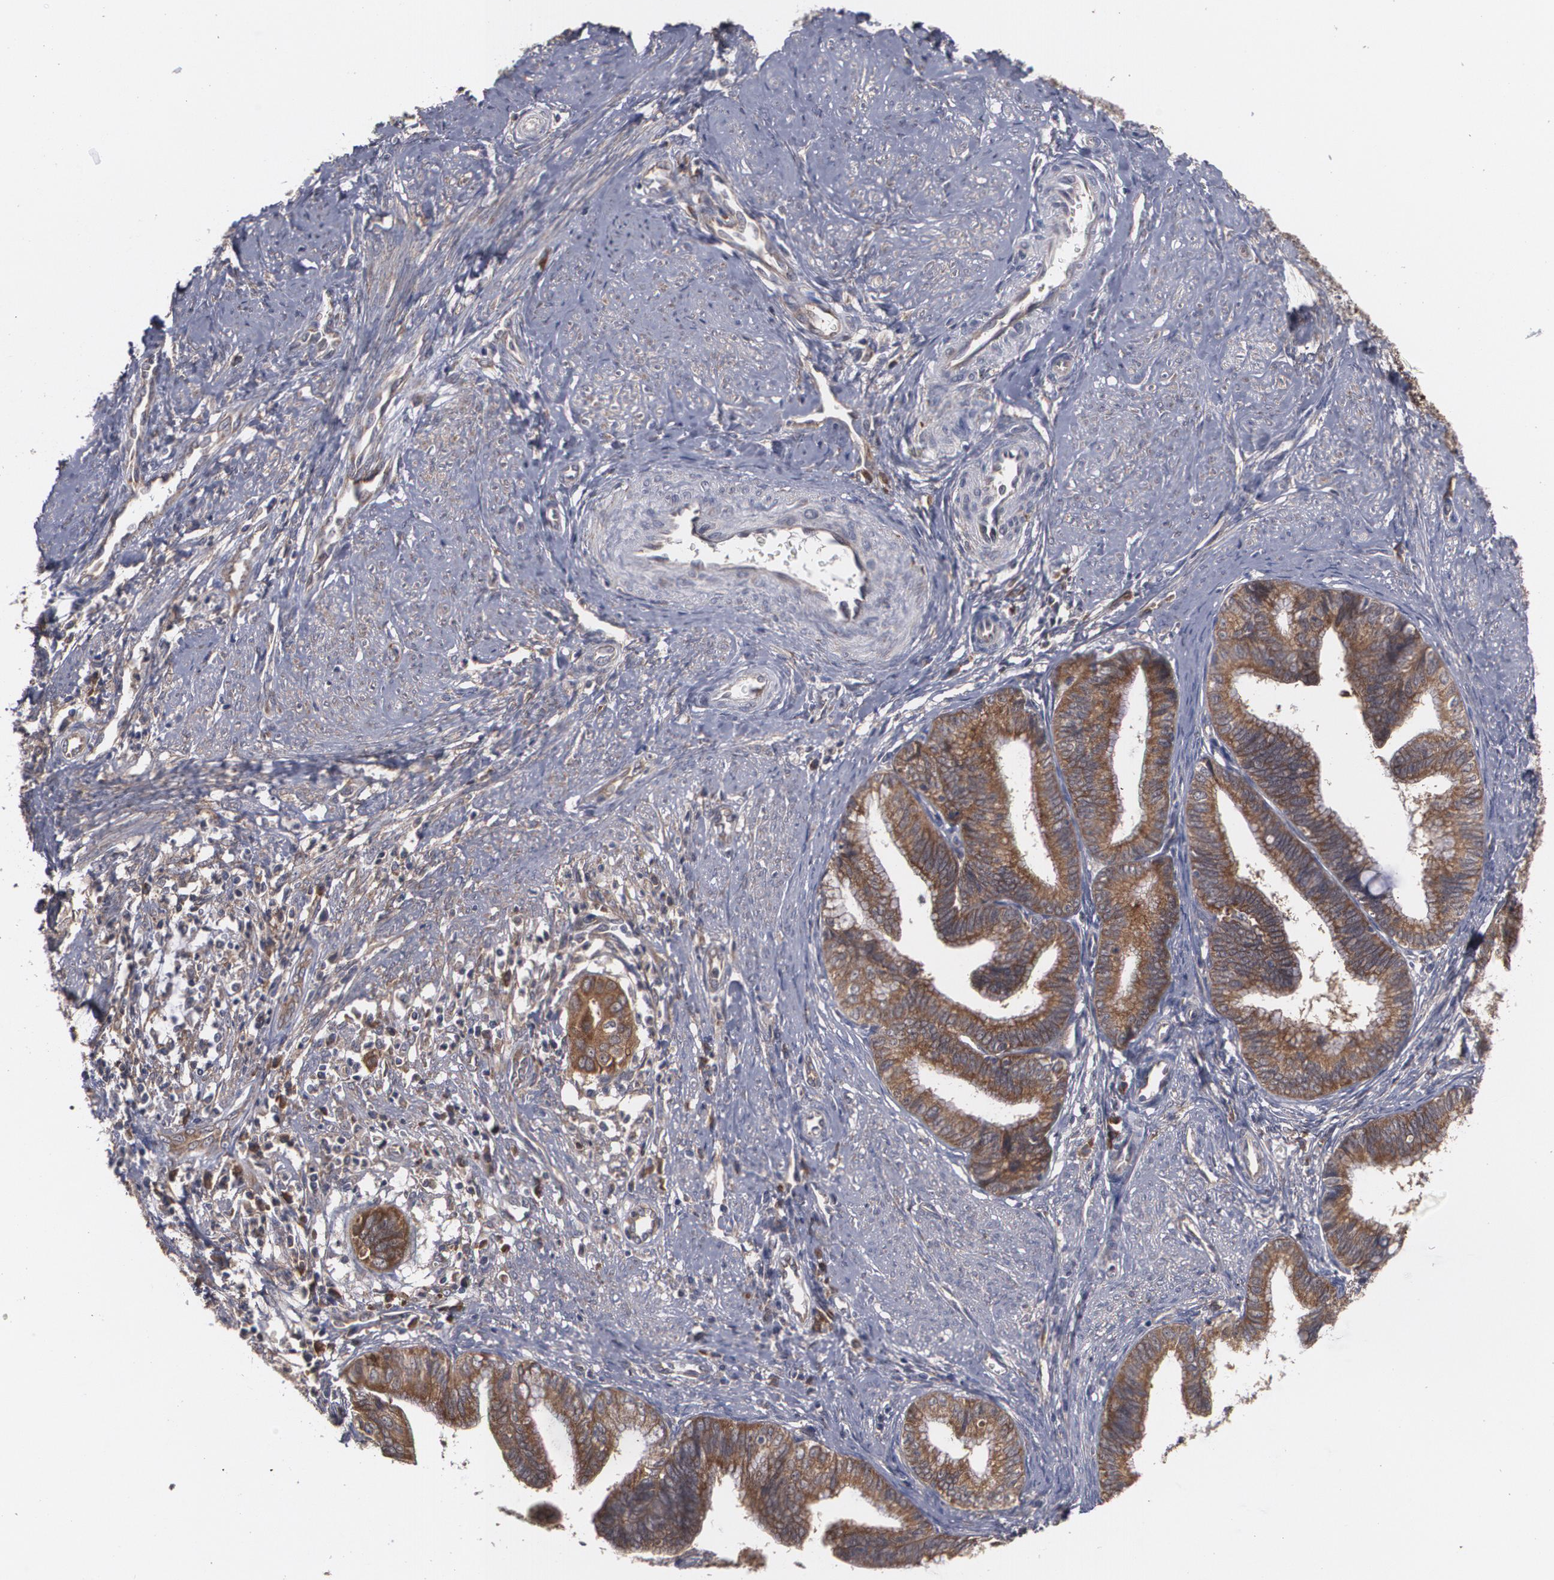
{"staining": {"intensity": "moderate", "quantity": ">75%", "location": "cytoplasmic/membranous"}, "tissue": "cervical cancer", "cell_type": "Tumor cells", "image_type": "cancer", "snomed": [{"axis": "morphology", "description": "Adenocarcinoma, NOS"}, {"axis": "topography", "description": "Cervix"}], "caption": "Brown immunohistochemical staining in human cervical cancer demonstrates moderate cytoplasmic/membranous expression in approximately >75% of tumor cells.", "gene": "BMP6", "patient": {"sex": "female", "age": 36}}